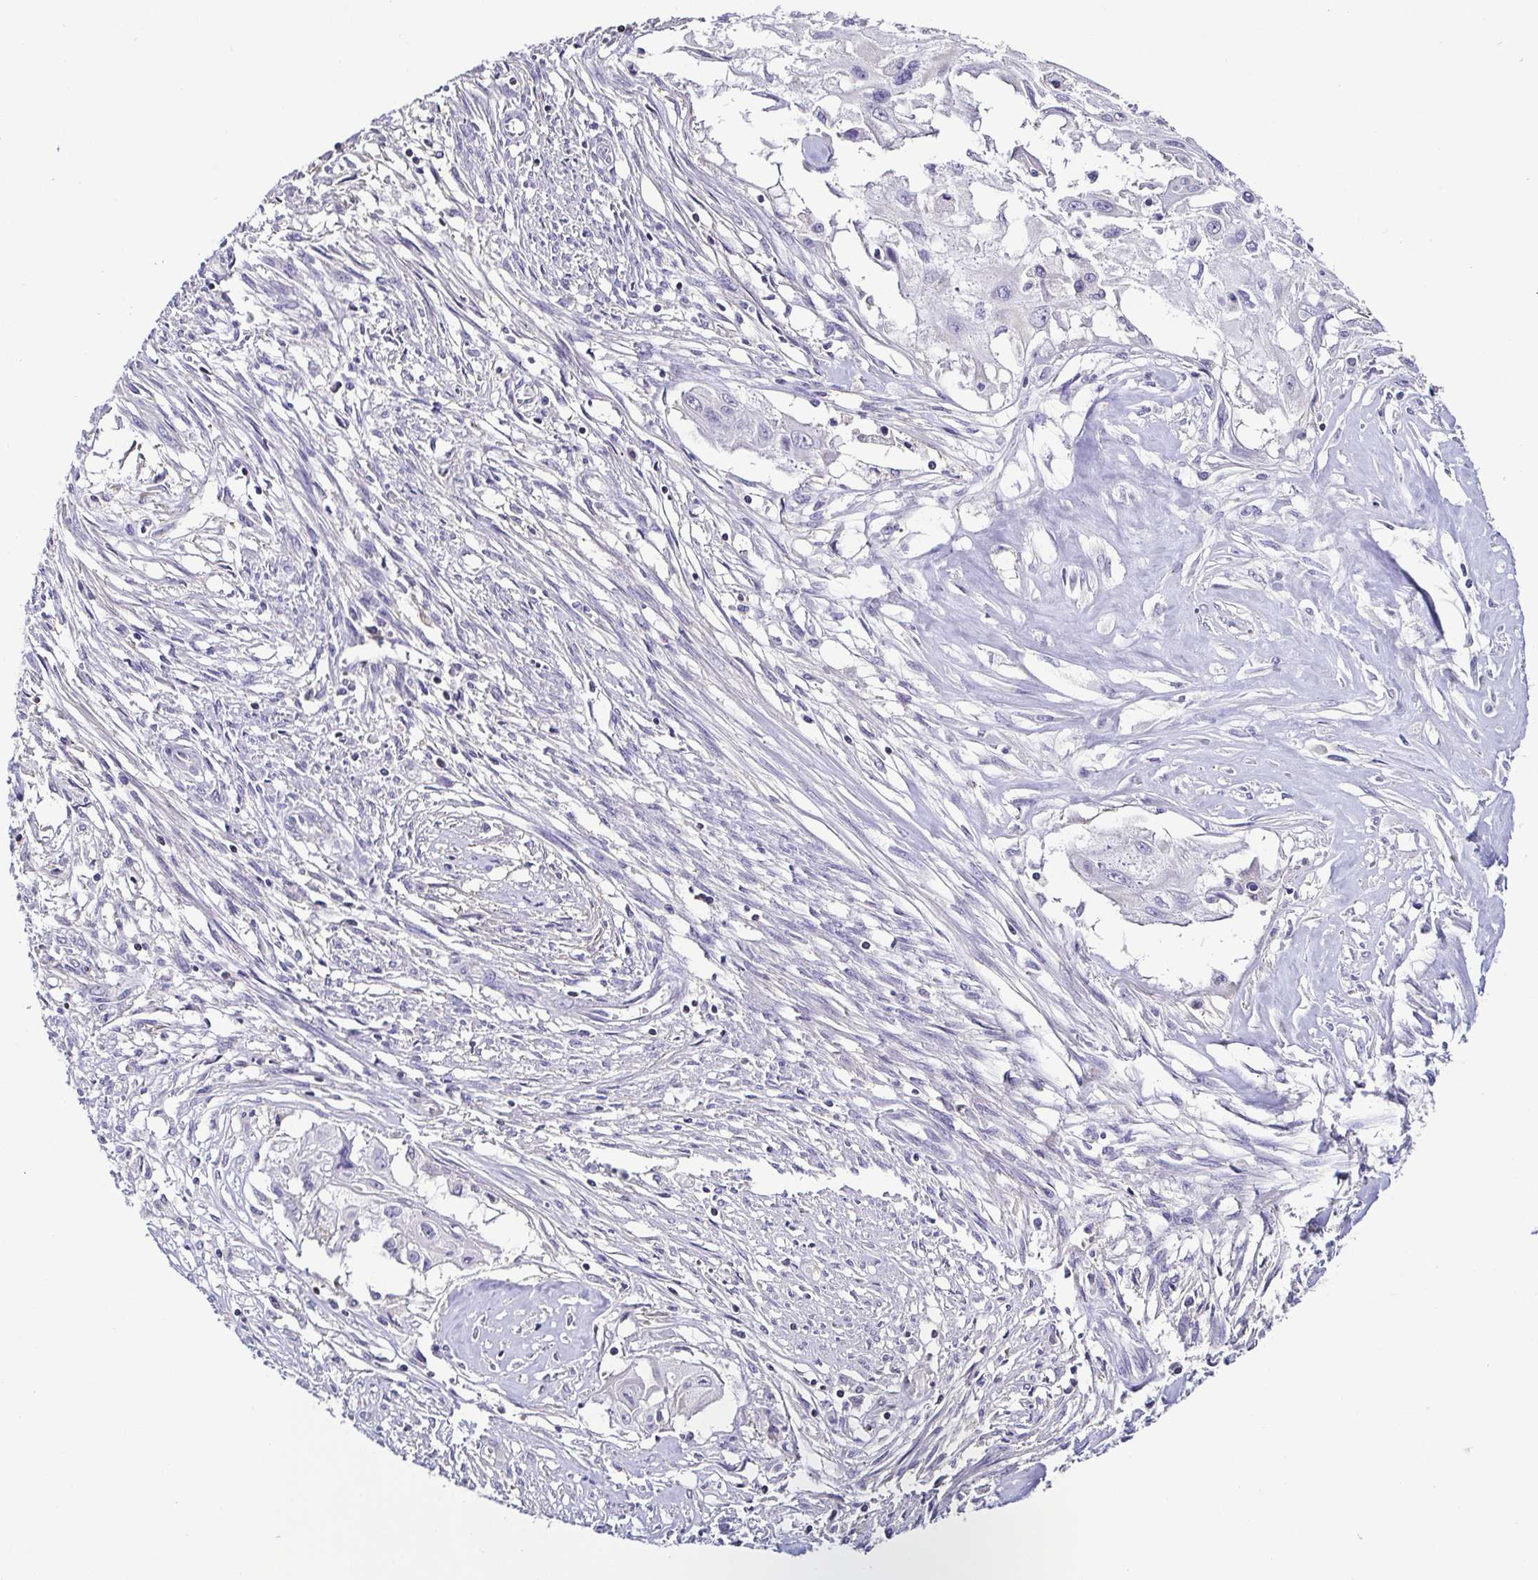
{"staining": {"intensity": "negative", "quantity": "none", "location": "none"}, "tissue": "cervical cancer", "cell_type": "Tumor cells", "image_type": "cancer", "snomed": [{"axis": "morphology", "description": "Squamous cell carcinoma, NOS"}, {"axis": "topography", "description": "Cervix"}], "caption": "Human cervical cancer (squamous cell carcinoma) stained for a protein using immunohistochemistry shows no expression in tumor cells.", "gene": "TNNT2", "patient": {"sex": "female", "age": 49}}